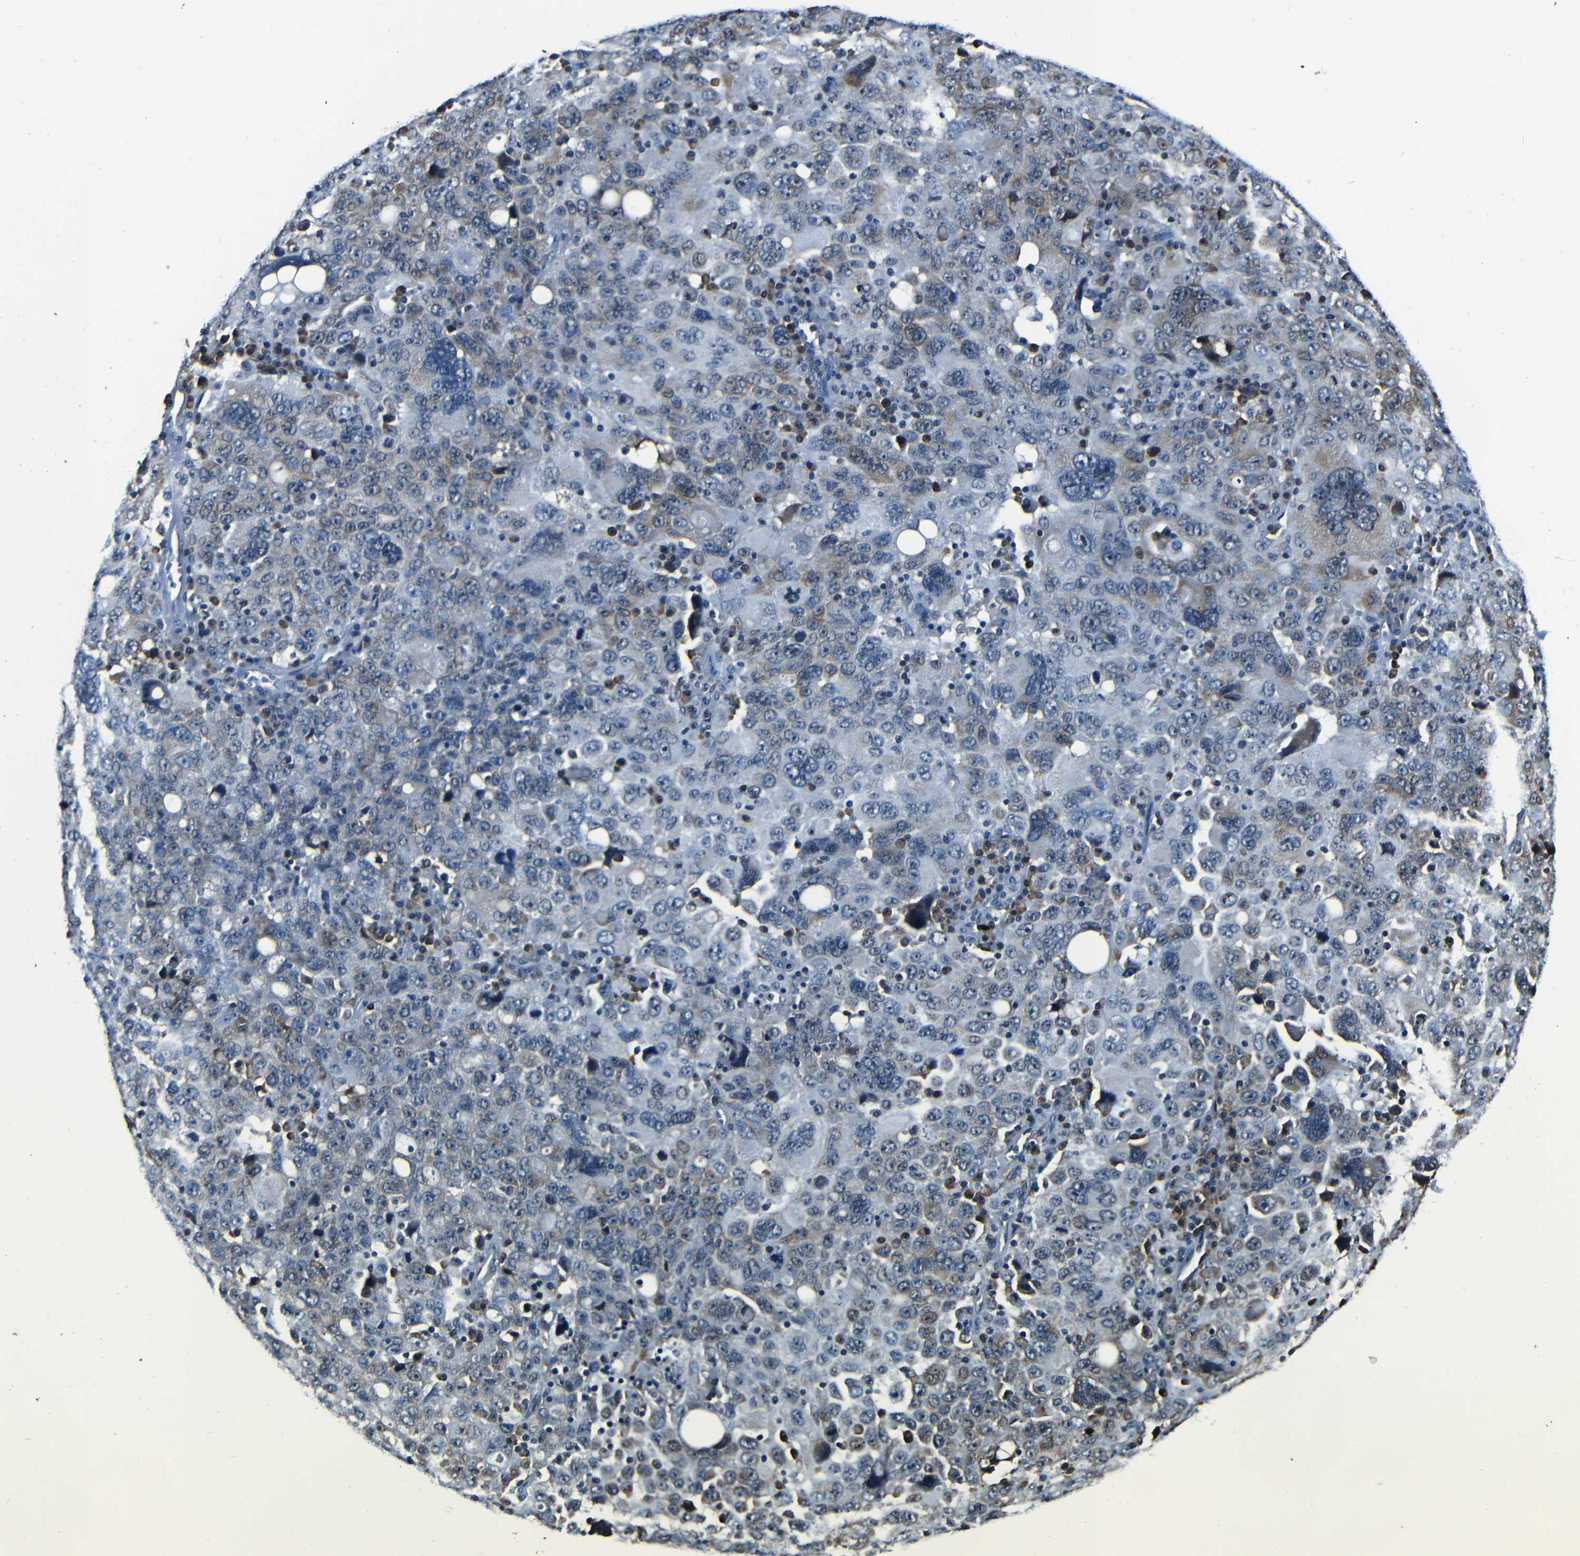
{"staining": {"intensity": "weak", "quantity": "<25%", "location": "cytoplasmic/membranous"}, "tissue": "ovarian cancer", "cell_type": "Tumor cells", "image_type": "cancer", "snomed": [{"axis": "morphology", "description": "Carcinoma, endometroid"}, {"axis": "topography", "description": "Ovary"}], "caption": "This histopathology image is of ovarian cancer (endometroid carcinoma) stained with IHC to label a protein in brown with the nuclei are counter-stained blue. There is no expression in tumor cells.", "gene": "NCBP3", "patient": {"sex": "female", "age": 62}}